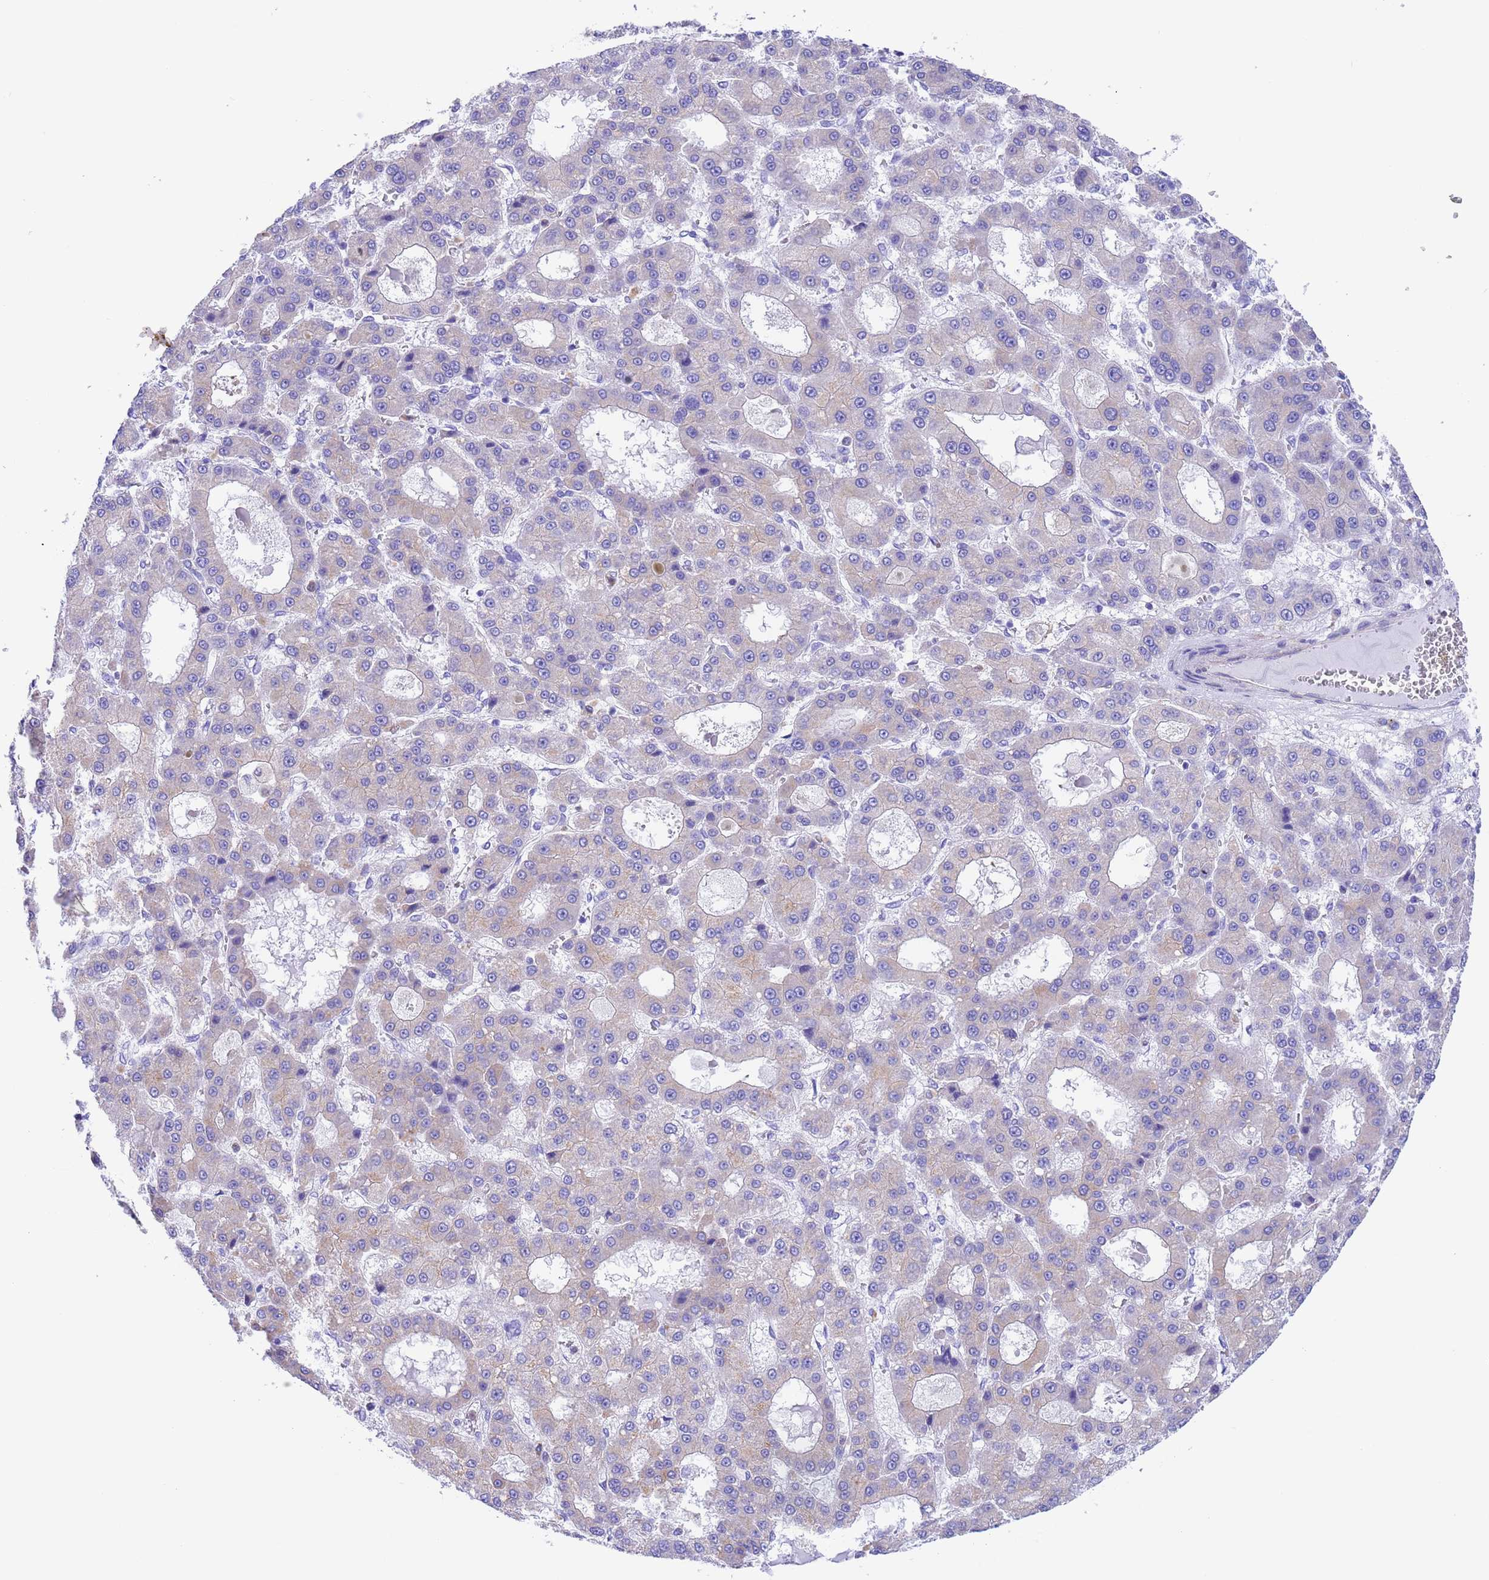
{"staining": {"intensity": "negative", "quantity": "none", "location": "none"}, "tissue": "liver cancer", "cell_type": "Tumor cells", "image_type": "cancer", "snomed": [{"axis": "morphology", "description": "Carcinoma, Hepatocellular, NOS"}, {"axis": "topography", "description": "Liver"}], "caption": "An IHC histopathology image of liver hepatocellular carcinoma is shown. There is no staining in tumor cells of liver hepatocellular carcinoma.", "gene": "C6orf47", "patient": {"sex": "male", "age": 70}}